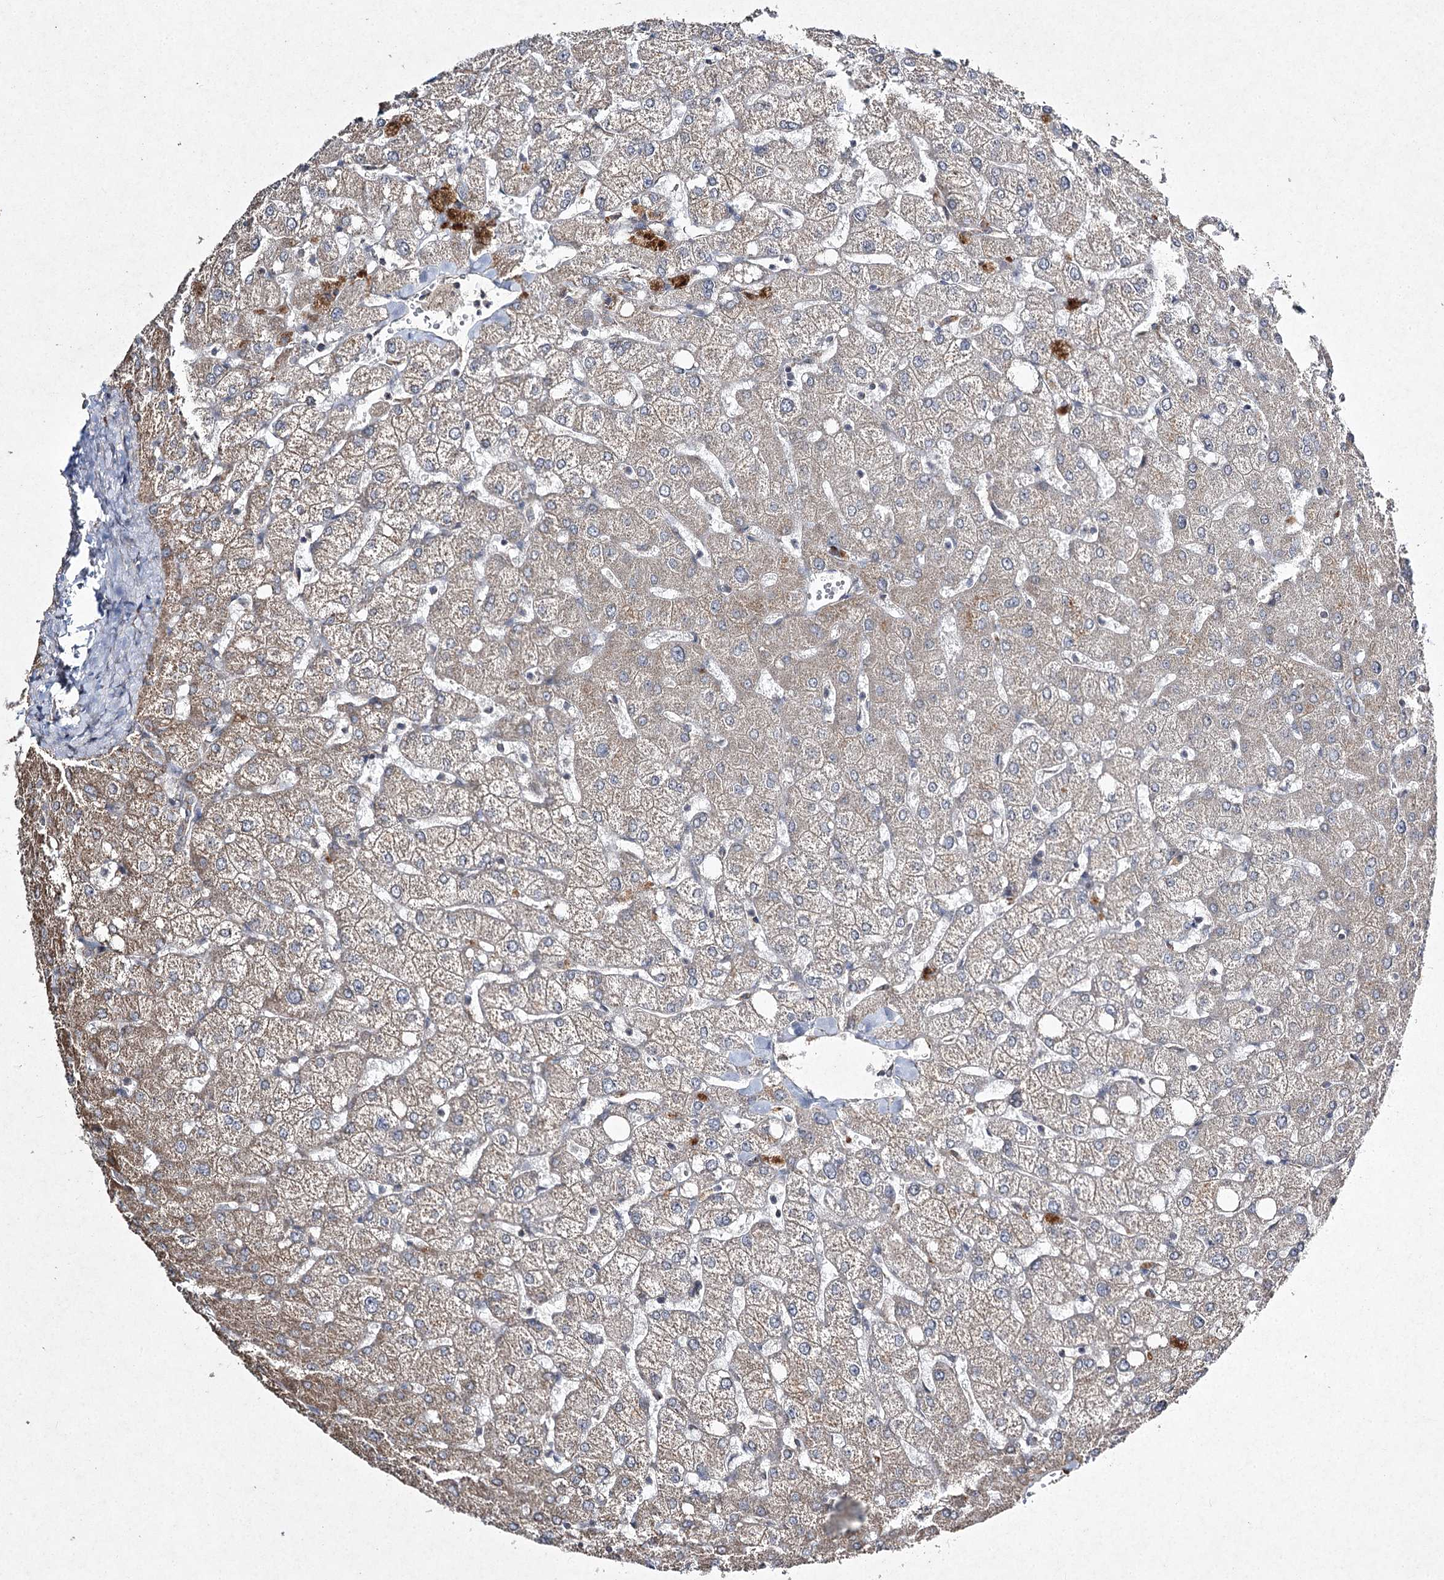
{"staining": {"intensity": "weak", "quantity": "<25%", "location": "cytoplasmic/membranous"}, "tissue": "liver", "cell_type": "Cholangiocytes", "image_type": "normal", "snomed": [{"axis": "morphology", "description": "Normal tissue, NOS"}, {"axis": "topography", "description": "Liver"}], "caption": "DAB immunohistochemical staining of unremarkable human liver reveals no significant staining in cholangiocytes. (Brightfield microscopy of DAB (3,3'-diaminobenzidine) IHC at high magnification).", "gene": "FANCL", "patient": {"sex": "female", "age": 54}}